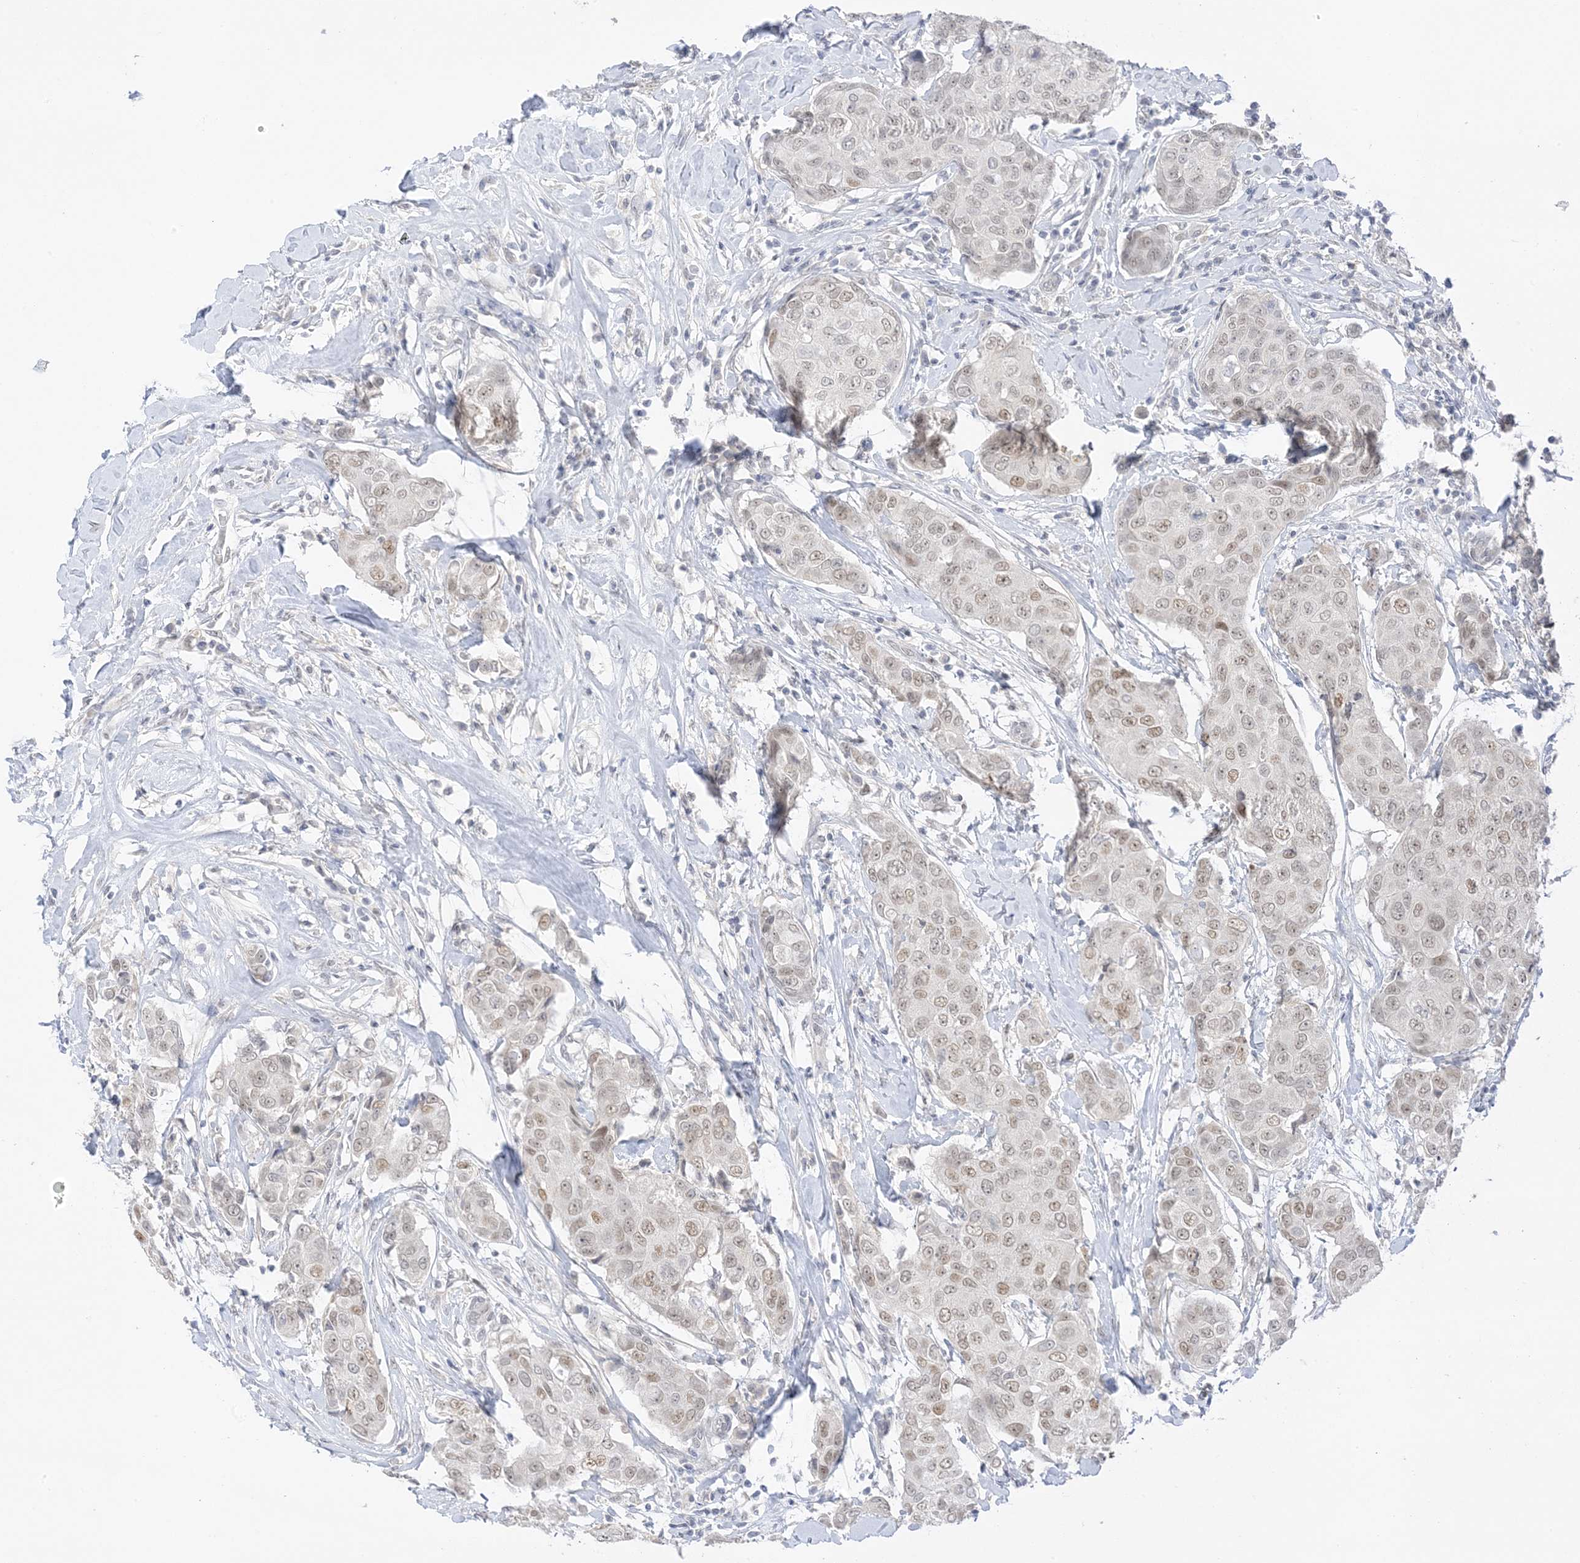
{"staining": {"intensity": "moderate", "quantity": "<25%", "location": "nuclear"}, "tissue": "breast cancer", "cell_type": "Tumor cells", "image_type": "cancer", "snomed": [{"axis": "morphology", "description": "Duct carcinoma"}, {"axis": "topography", "description": "Breast"}], "caption": "Tumor cells display low levels of moderate nuclear positivity in approximately <25% of cells in breast cancer (intraductal carcinoma).", "gene": "MSL3", "patient": {"sex": "female", "age": 80}}